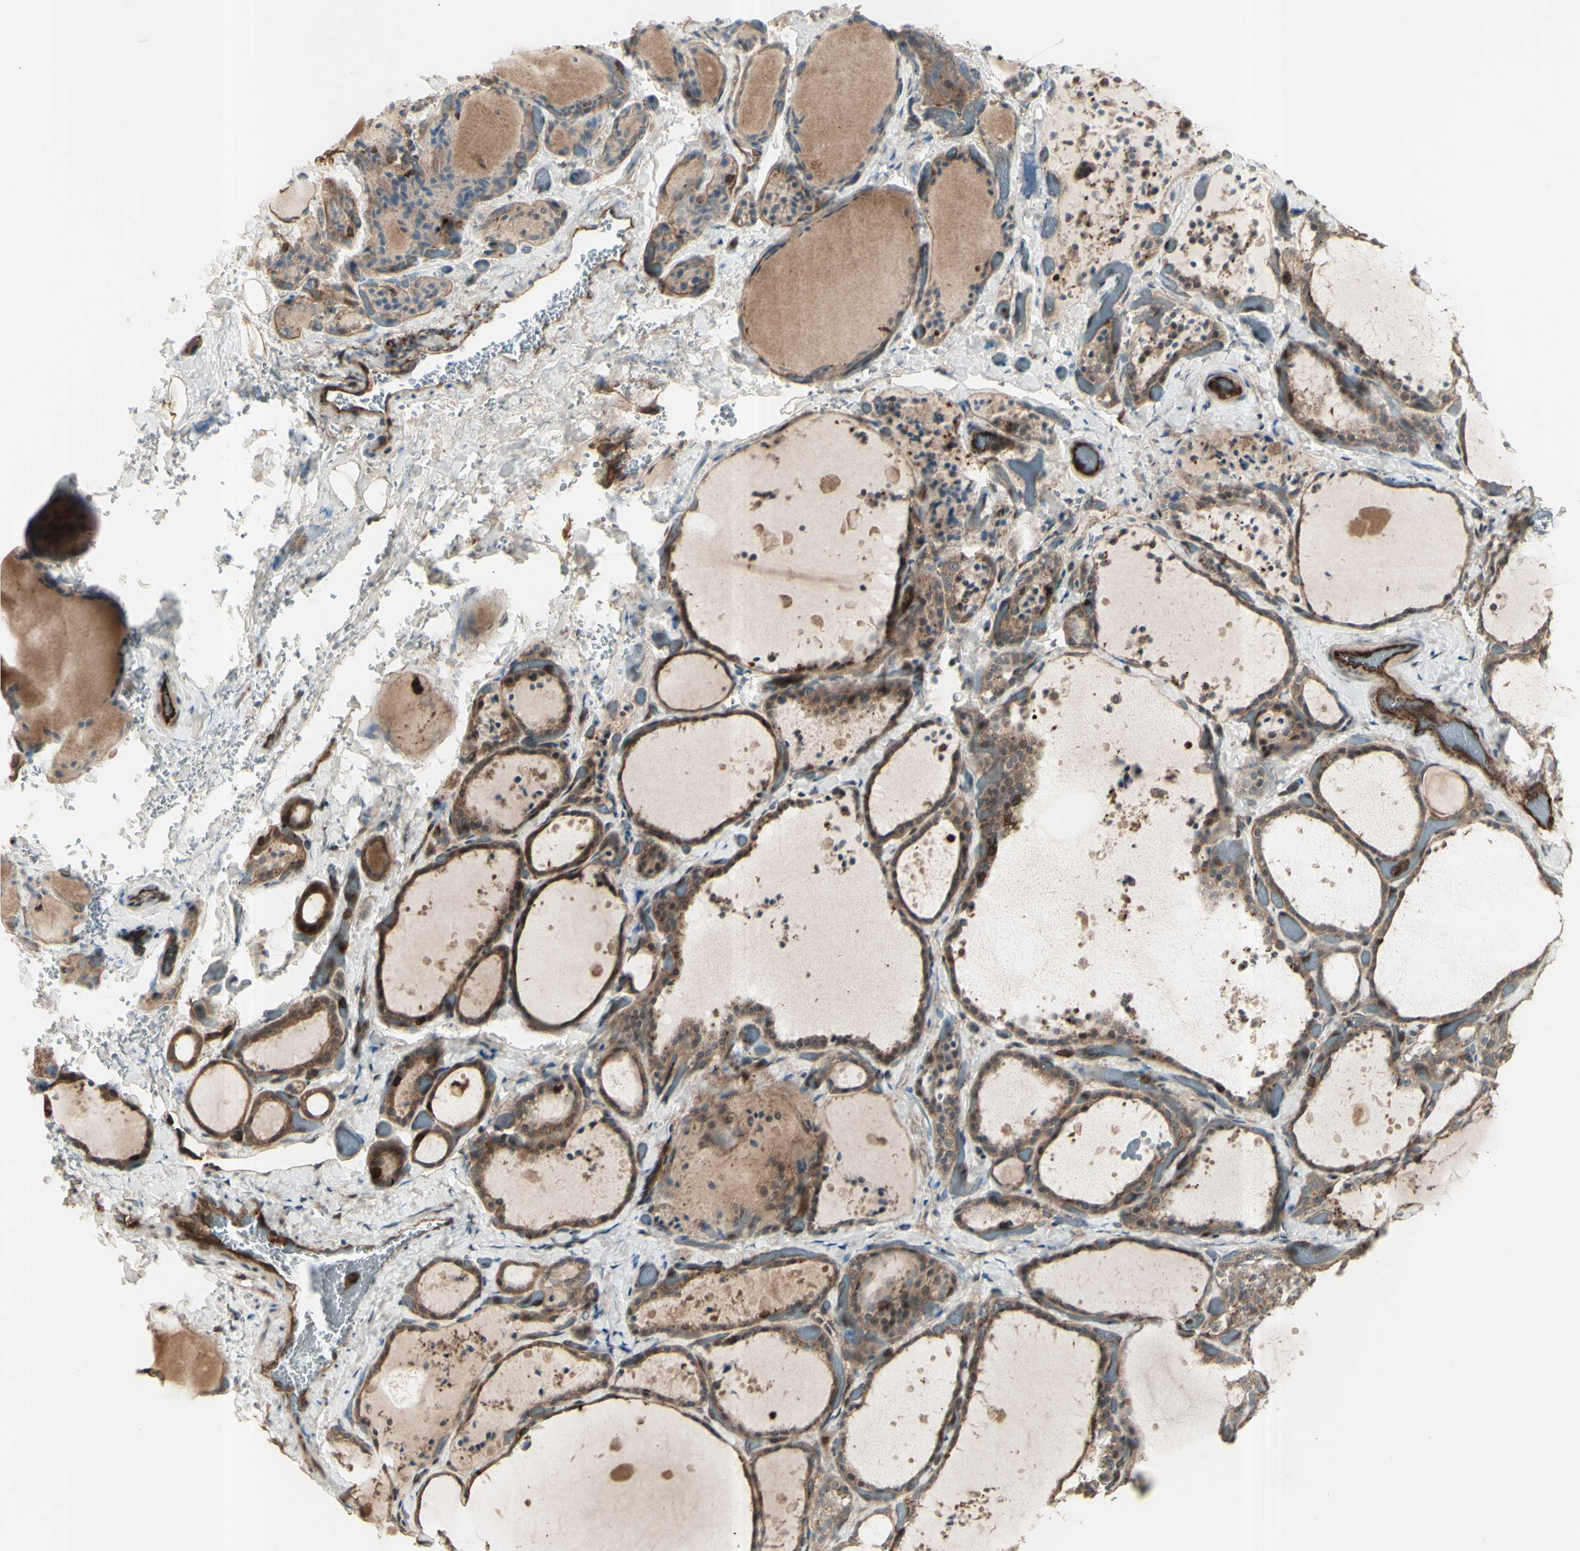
{"staining": {"intensity": "moderate", "quantity": ">75%", "location": "cytoplasmic/membranous,nuclear"}, "tissue": "thyroid gland", "cell_type": "Glandular cells", "image_type": "normal", "snomed": [{"axis": "morphology", "description": "Normal tissue, NOS"}, {"axis": "topography", "description": "Thyroid gland"}], "caption": "Protein staining reveals moderate cytoplasmic/membranous,nuclear positivity in approximately >75% of glandular cells in unremarkable thyroid gland. Using DAB (brown) and hematoxylin (blue) stains, captured at high magnification using brightfield microscopy.", "gene": "FXYD5", "patient": {"sex": "female", "age": 44}}